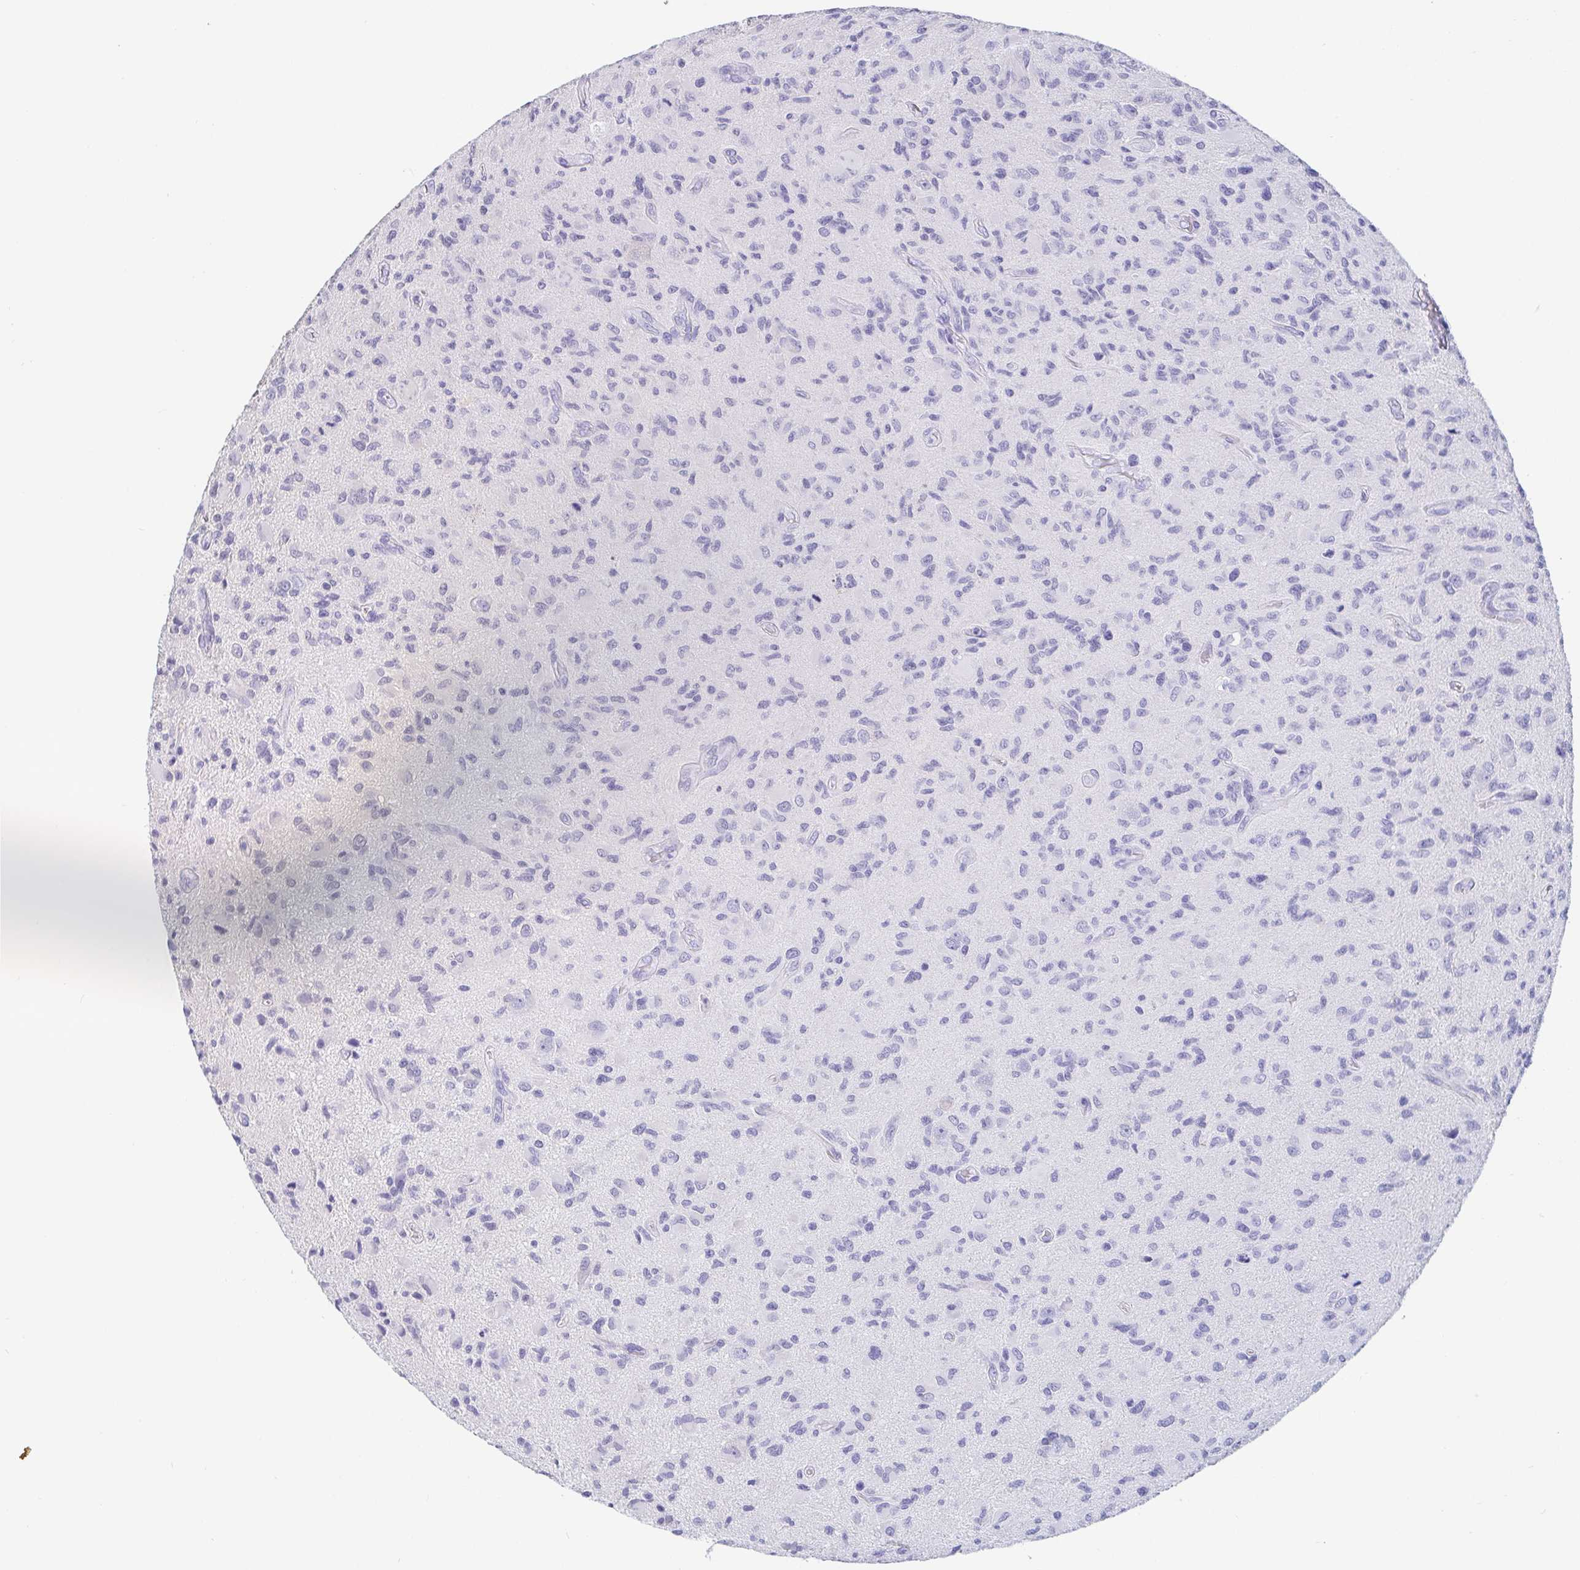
{"staining": {"intensity": "negative", "quantity": "none", "location": "none"}, "tissue": "glioma", "cell_type": "Tumor cells", "image_type": "cancer", "snomed": [{"axis": "morphology", "description": "Glioma, malignant, High grade"}, {"axis": "topography", "description": "Brain"}], "caption": "A micrograph of malignant glioma (high-grade) stained for a protein reveals no brown staining in tumor cells.", "gene": "IDH1", "patient": {"sex": "female", "age": 65}}